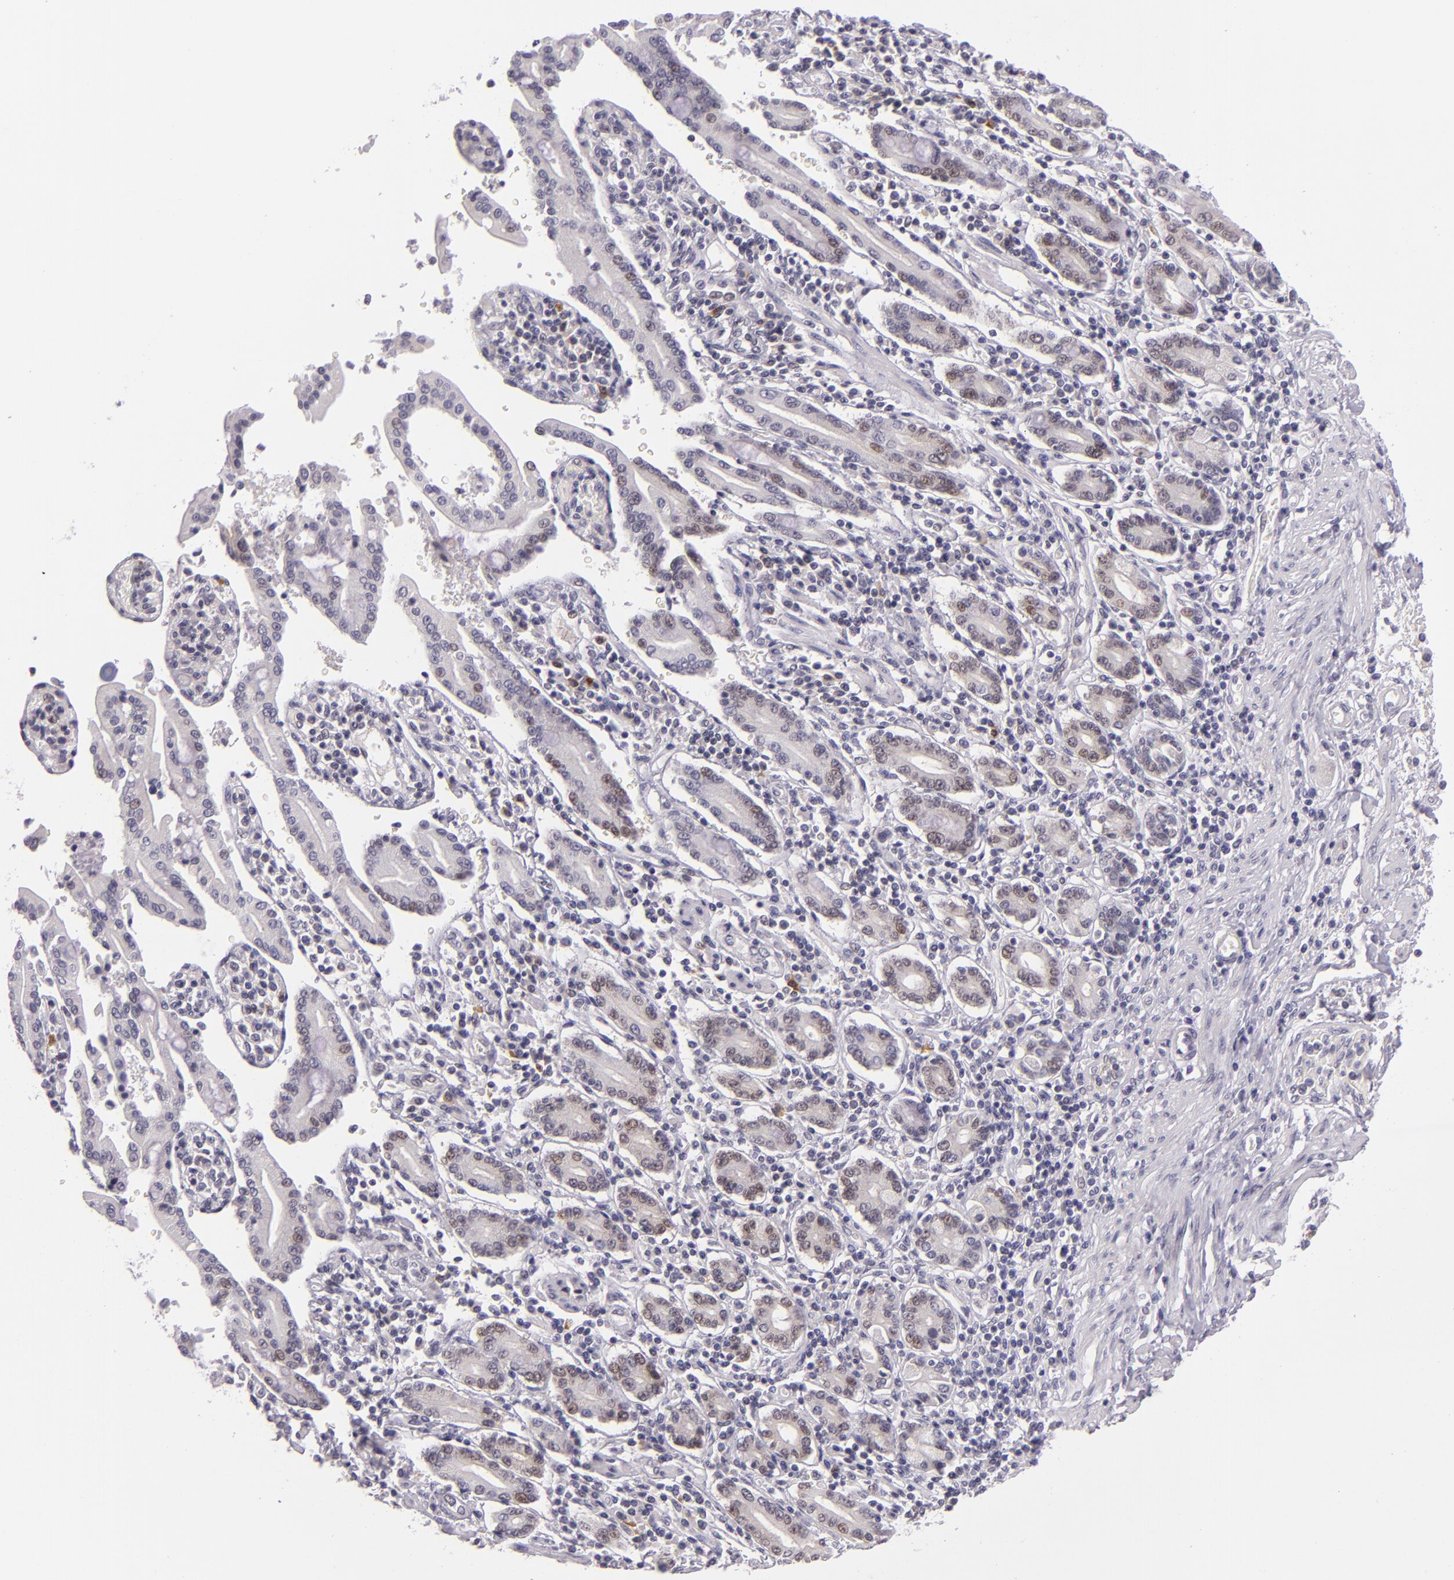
{"staining": {"intensity": "negative", "quantity": "none", "location": "none"}, "tissue": "pancreatic cancer", "cell_type": "Tumor cells", "image_type": "cancer", "snomed": [{"axis": "morphology", "description": "Adenocarcinoma, NOS"}, {"axis": "topography", "description": "Pancreas"}], "caption": "IHC photomicrograph of human pancreatic cancer stained for a protein (brown), which demonstrates no staining in tumor cells.", "gene": "CSE1L", "patient": {"sex": "female", "age": 57}}